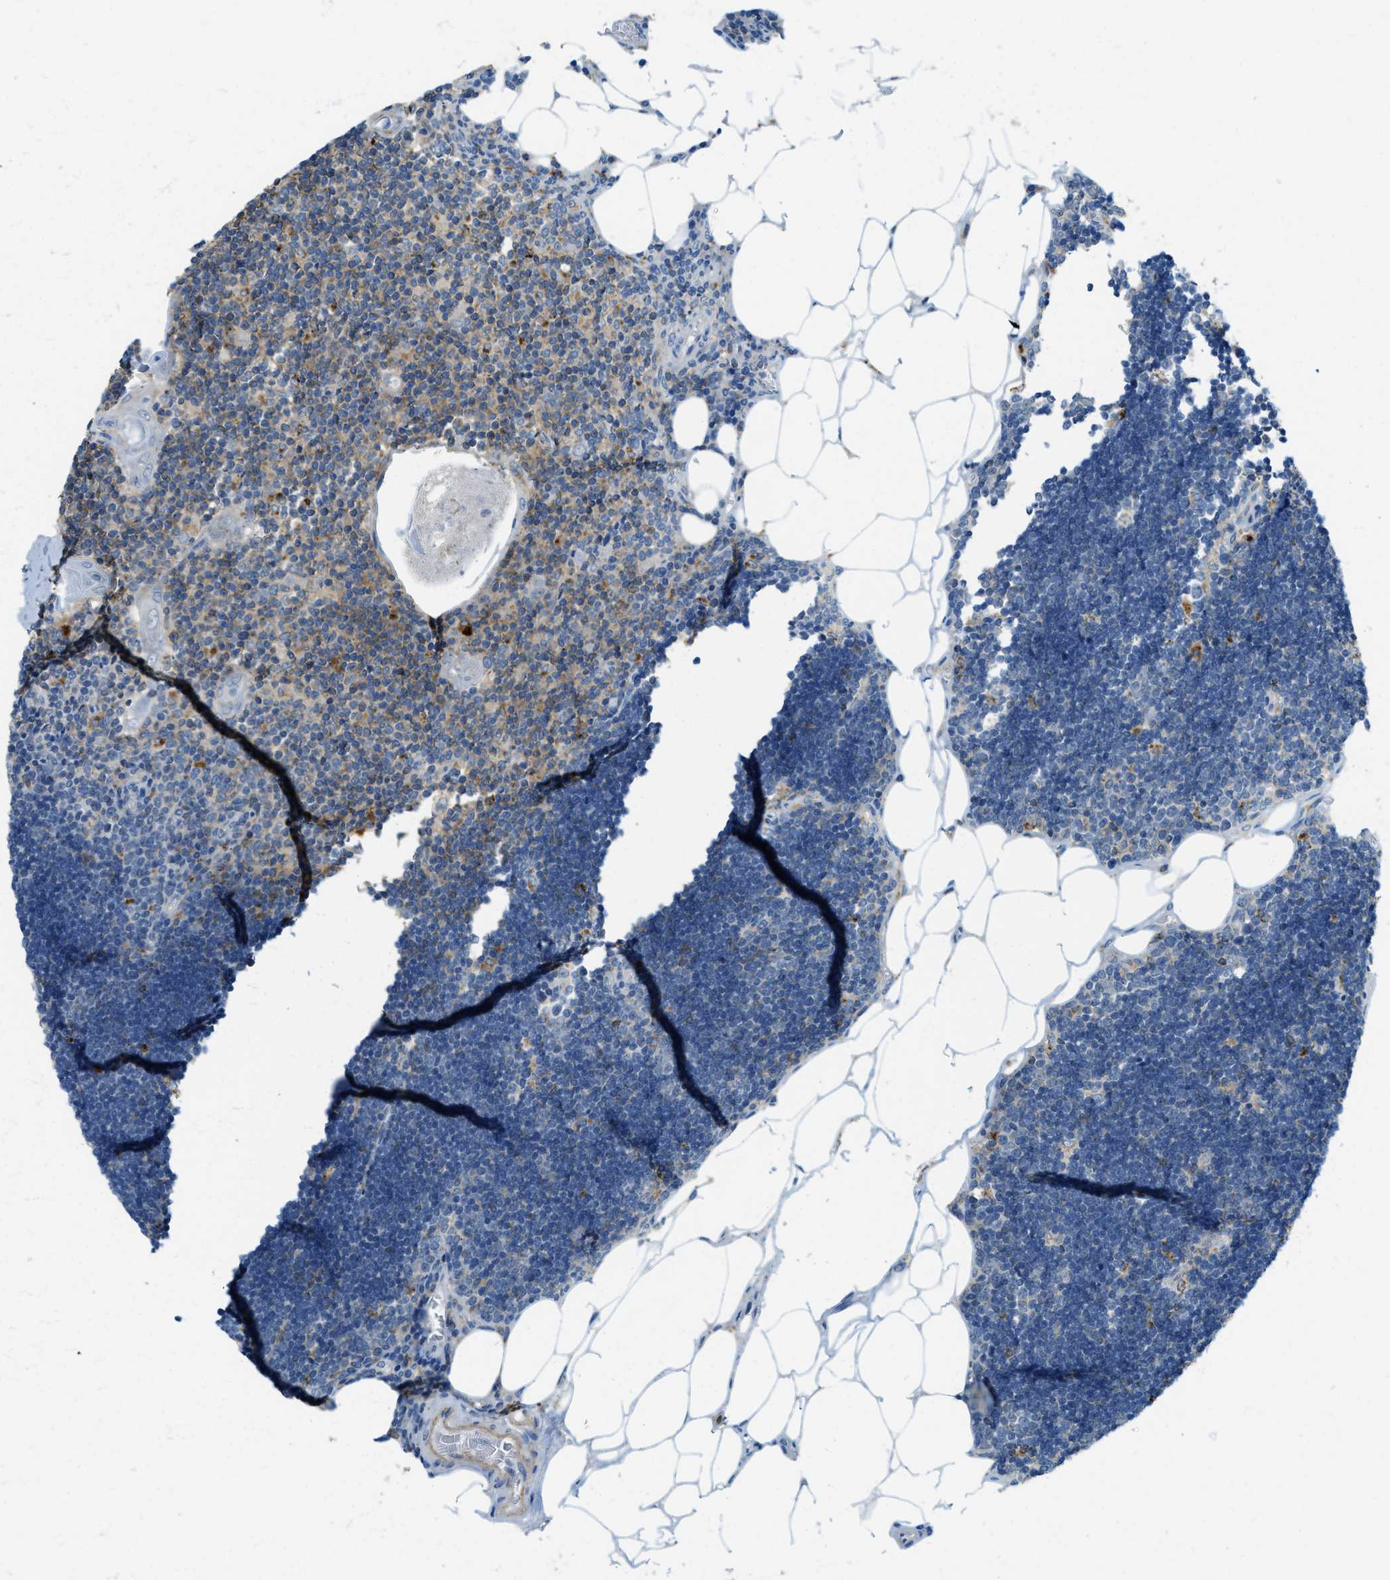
{"staining": {"intensity": "moderate", "quantity": "<25%", "location": "cytoplasmic/membranous"}, "tissue": "lymph node", "cell_type": "Germinal center cells", "image_type": "normal", "snomed": [{"axis": "morphology", "description": "Normal tissue, NOS"}, {"axis": "topography", "description": "Lymph node"}], "caption": "The image reveals immunohistochemical staining of normal lymph node. There is moderate cytoplasmic/membranous expression is appreciated in approximately <25% of germinal center cells. (DAB (3,3'-diaminobenzidine) IHC with brightfield microscopy, high magnification).", "gene": "PLBD2", "patient": {"sex": "male", "age": 33}}